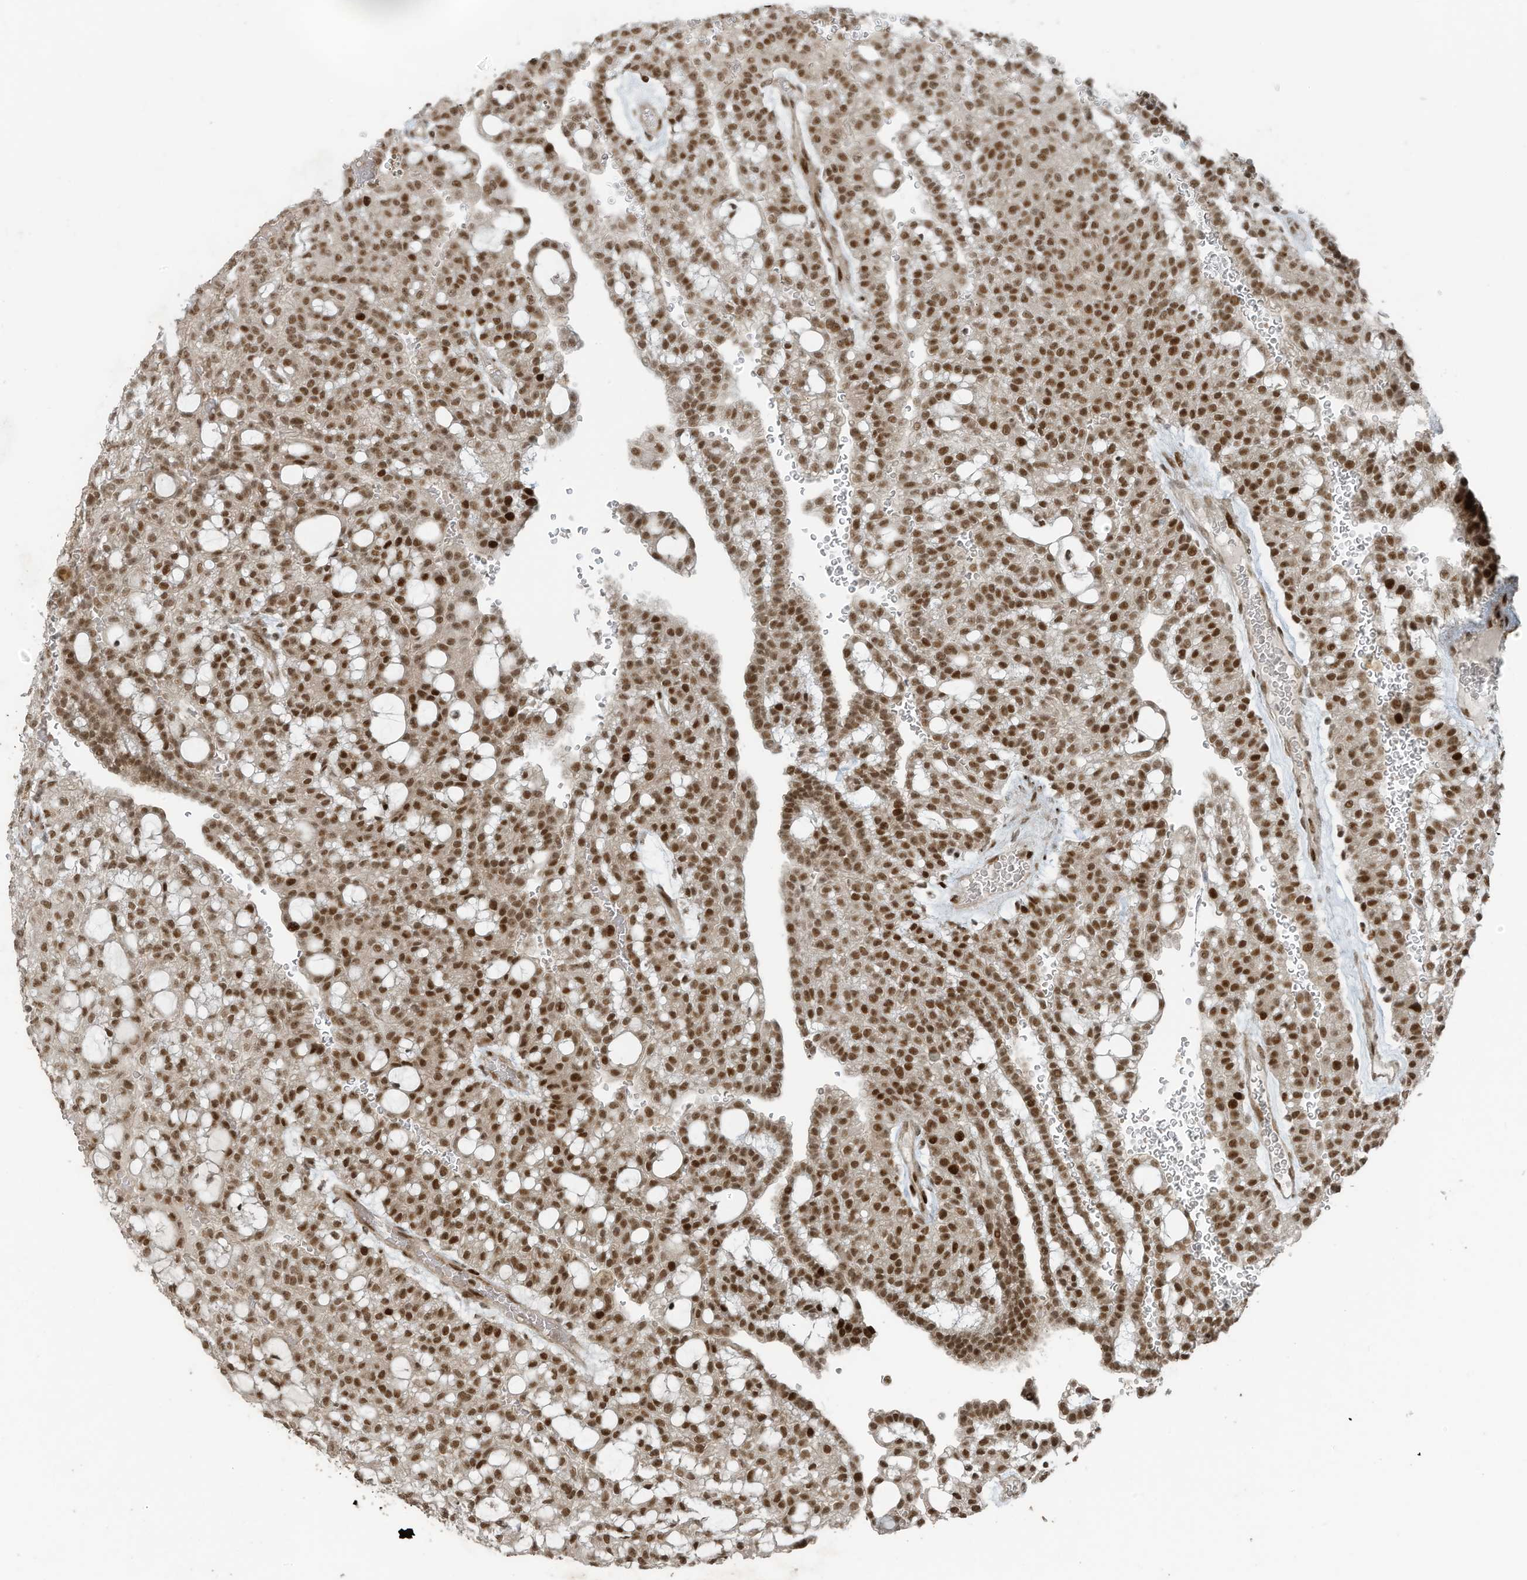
{"staining": {"intensity": "strong", "quantity": ">75%", "location": "nuclear"}, "tissue": "renal cancer", "cell_type": "Tumor cells", "image_type": "cancer", "snomed": [{"axis": "morphology", "description": "Adenocarcinoma, NOS"}, {"axis": "topography", "description": "Kidney"}], "caption": "Immunohistochemistry staining of renal adenocarcinoma, which exhibits high levels of strong nuclear expression in about >75% of tumor cells indicating strong nuclear protein staining. The staining was performed using DAB (brown) for protein detection and nuclei were counterstained in hematoxylin (blue).", "gene": "PCNP", "patient": {"sex": "male", "age": 63}}